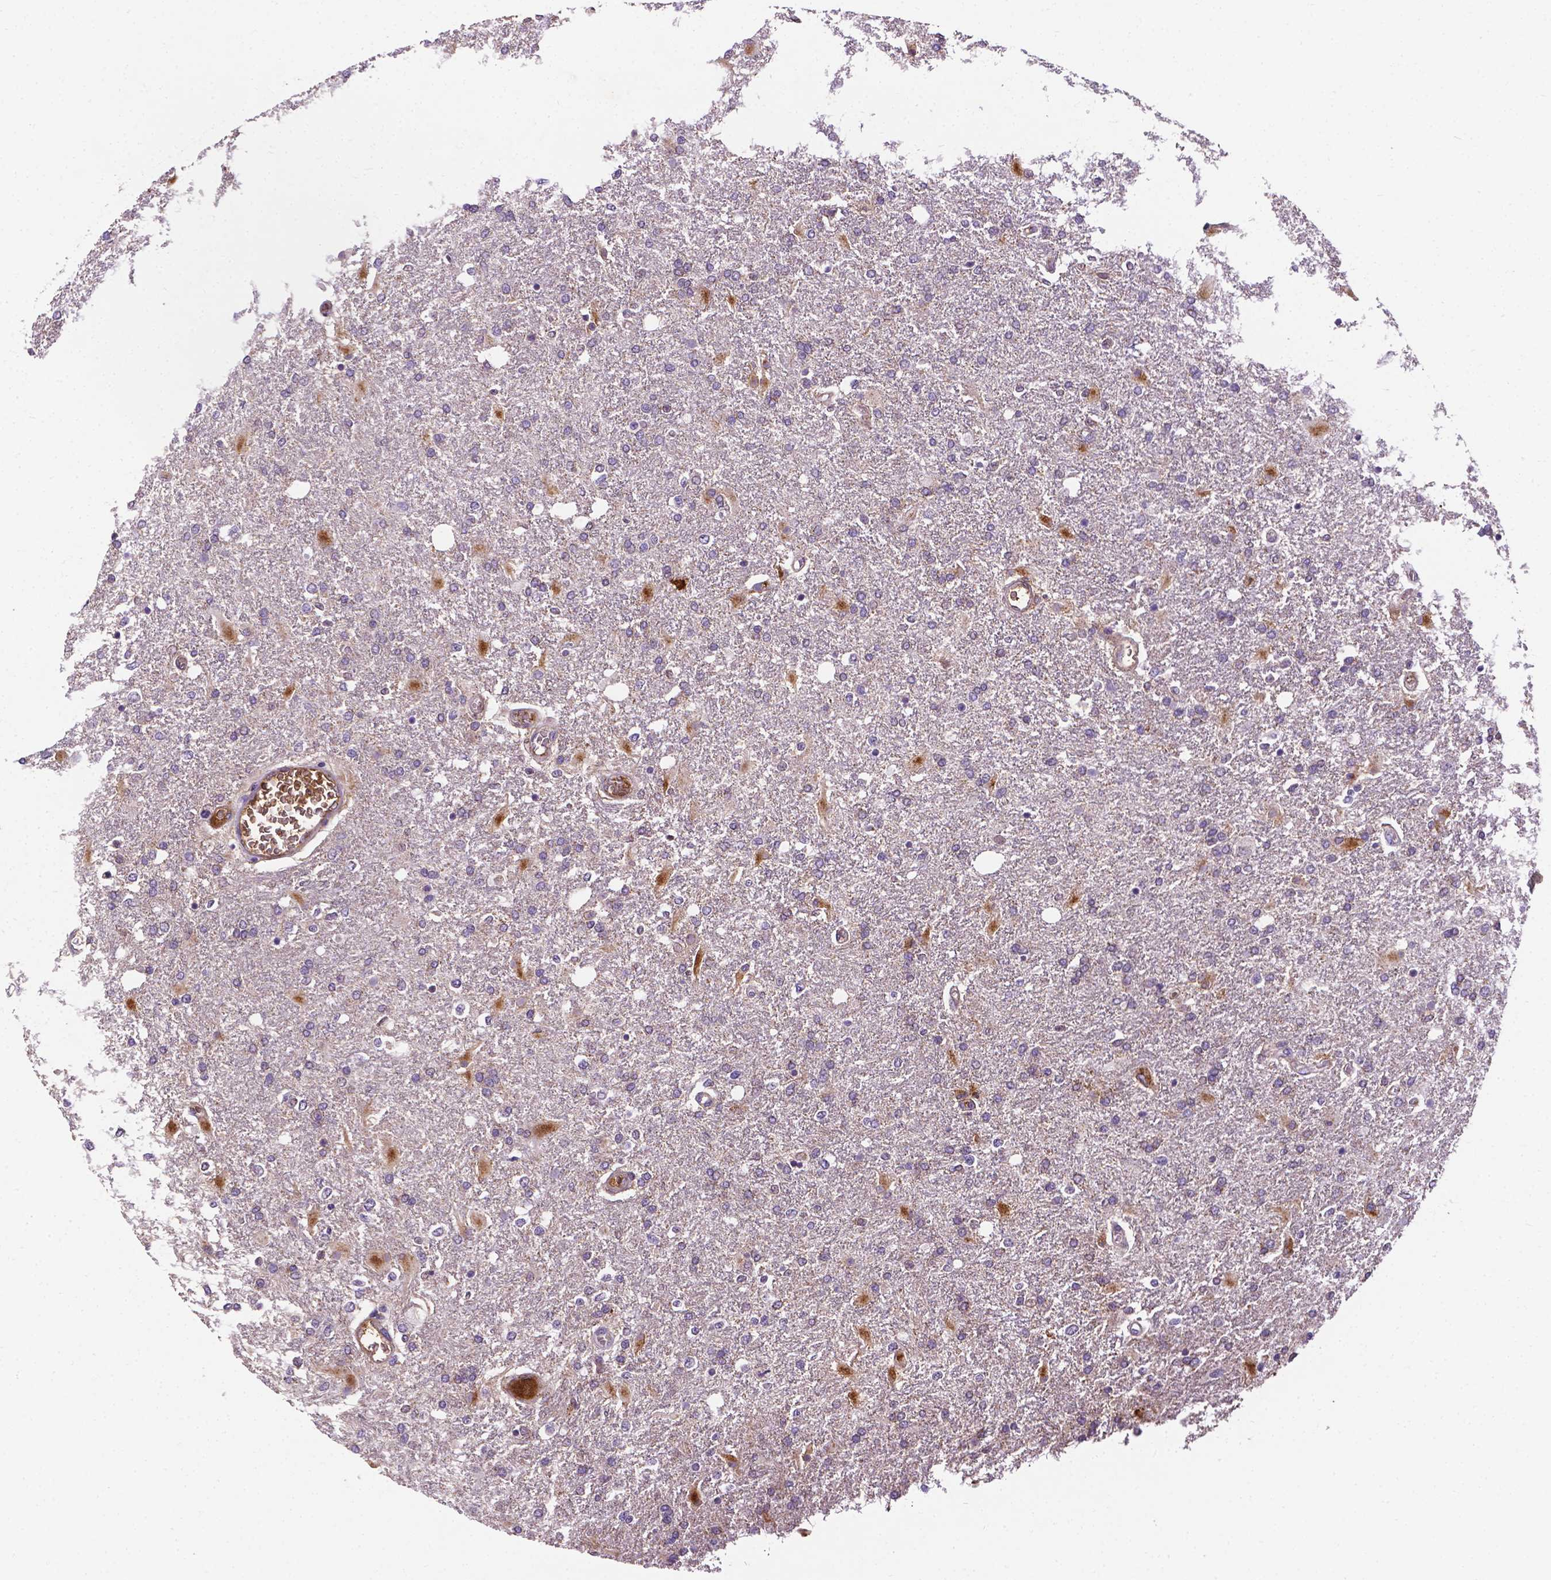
{"staining": {"intensity": "negative", "quantity": "none", "location": "none"}, "tissue": "glioma", "cell_type": "Tumor cells", "image_type": "cancer", "snomed": [{"axis": "morphology", "description": "Glioma, malignant, High grade"}, {"axis": "topography", "description": "Cerebral cortex"}], "caption": "There is no significant positivity in tumor cells of malignant glioma (high-grade).", "gene": "APOE", "patient": {"sex": "male", "age": 79}}